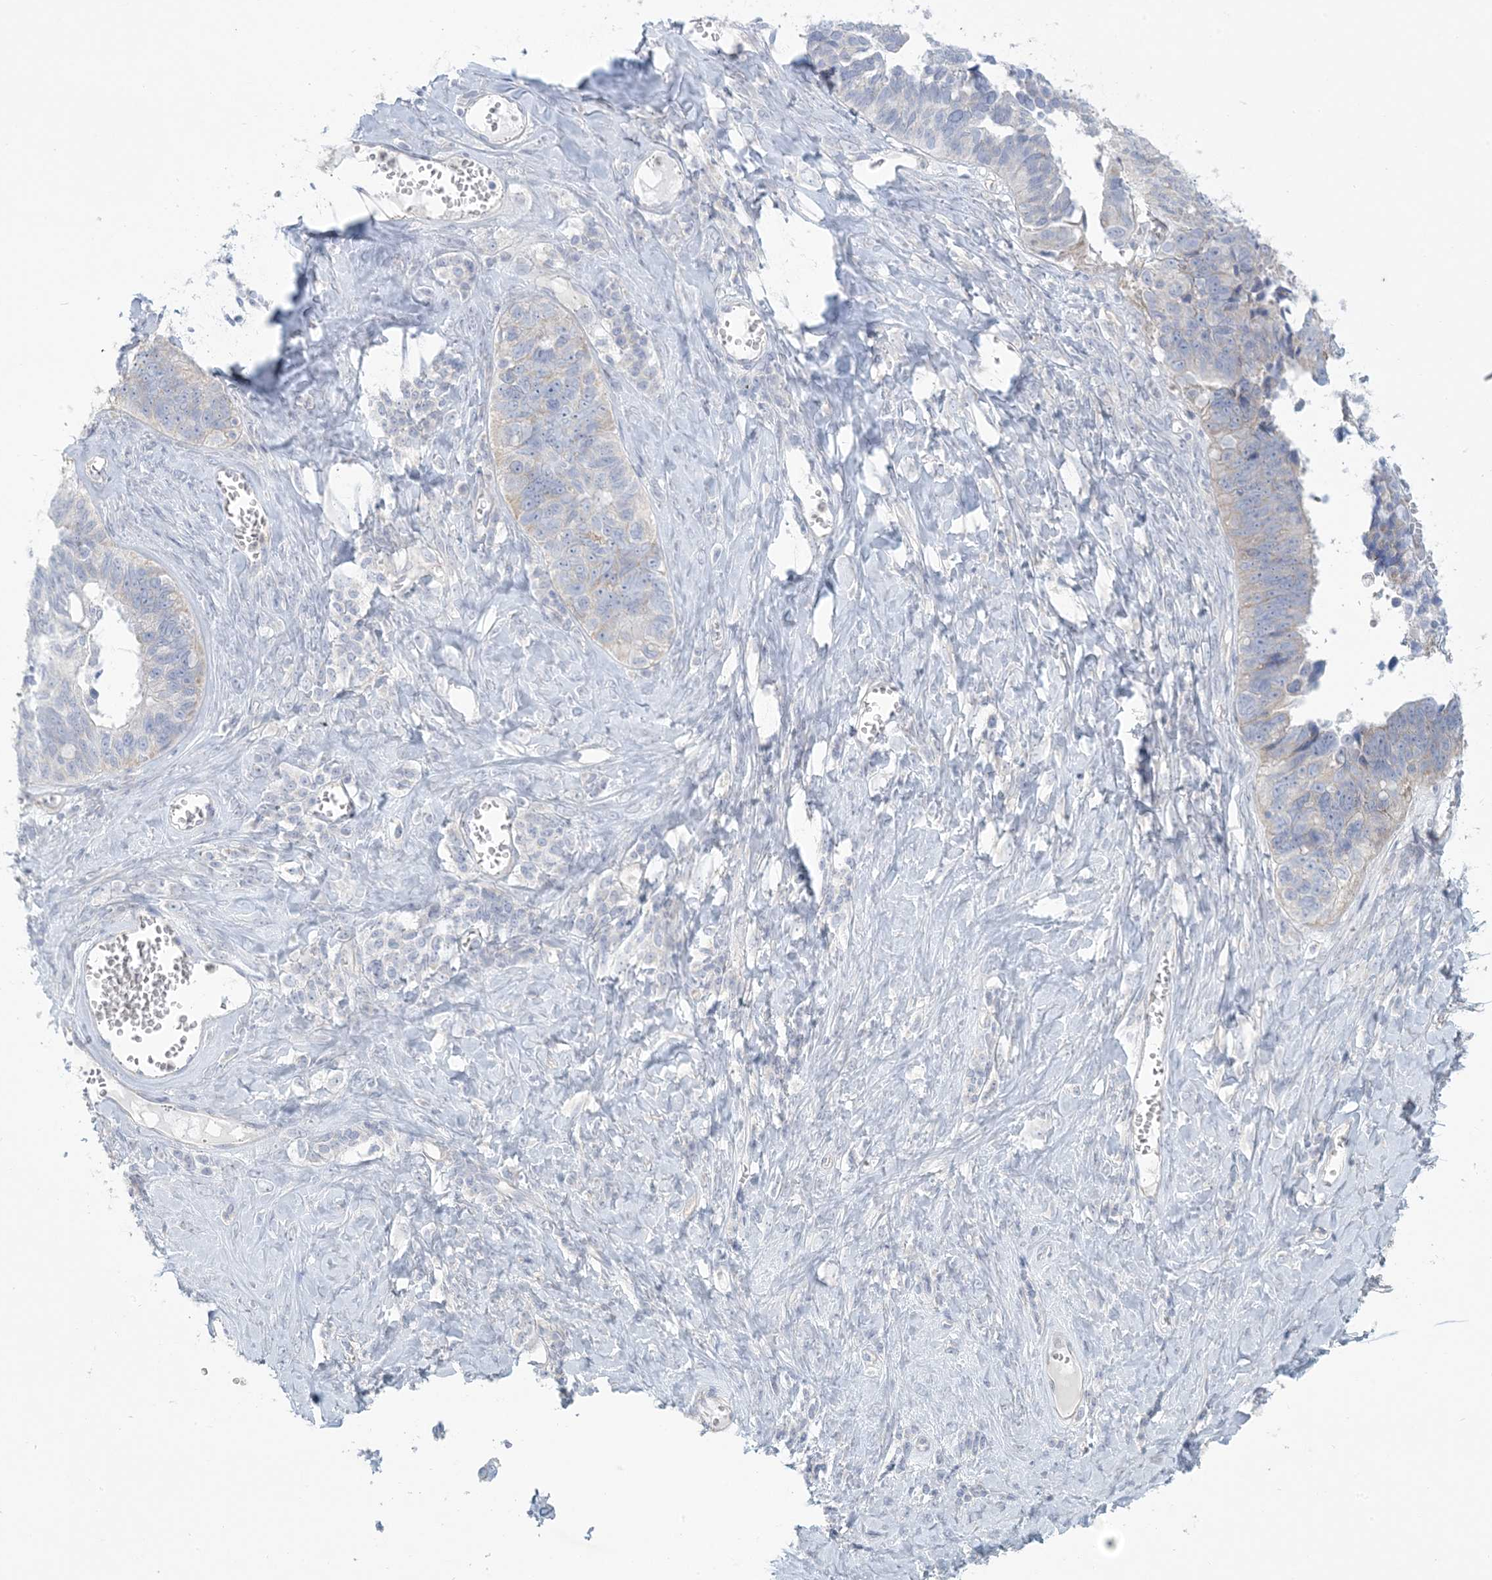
{"staining": {"intensity": "negative", "quantity": "none", "location": "none"}, "tissue": "ovarian cancer", "cell_type": "Tumor cells", "image_type": "cancer", "snomed": [{"axis": "morphology", "description": "Cystadenocarcinoma, serous, NOS"}, {"axis": "topography", "description": "Ovary"}], "caption": "Serous cystadenocarcinoma (ovarian) was stained to show a protein in brown. There is no significant positivity in tumor cells. (Stains: DAB (3,3'-diaminobenzidine) immunohistochemistry (IHC) with hematoxylin counter stain, Microscopy: brightfield microscopy at high magnification).", "gene": "MTHFD2L", "patient": {"sex": "female", "age": 79}}